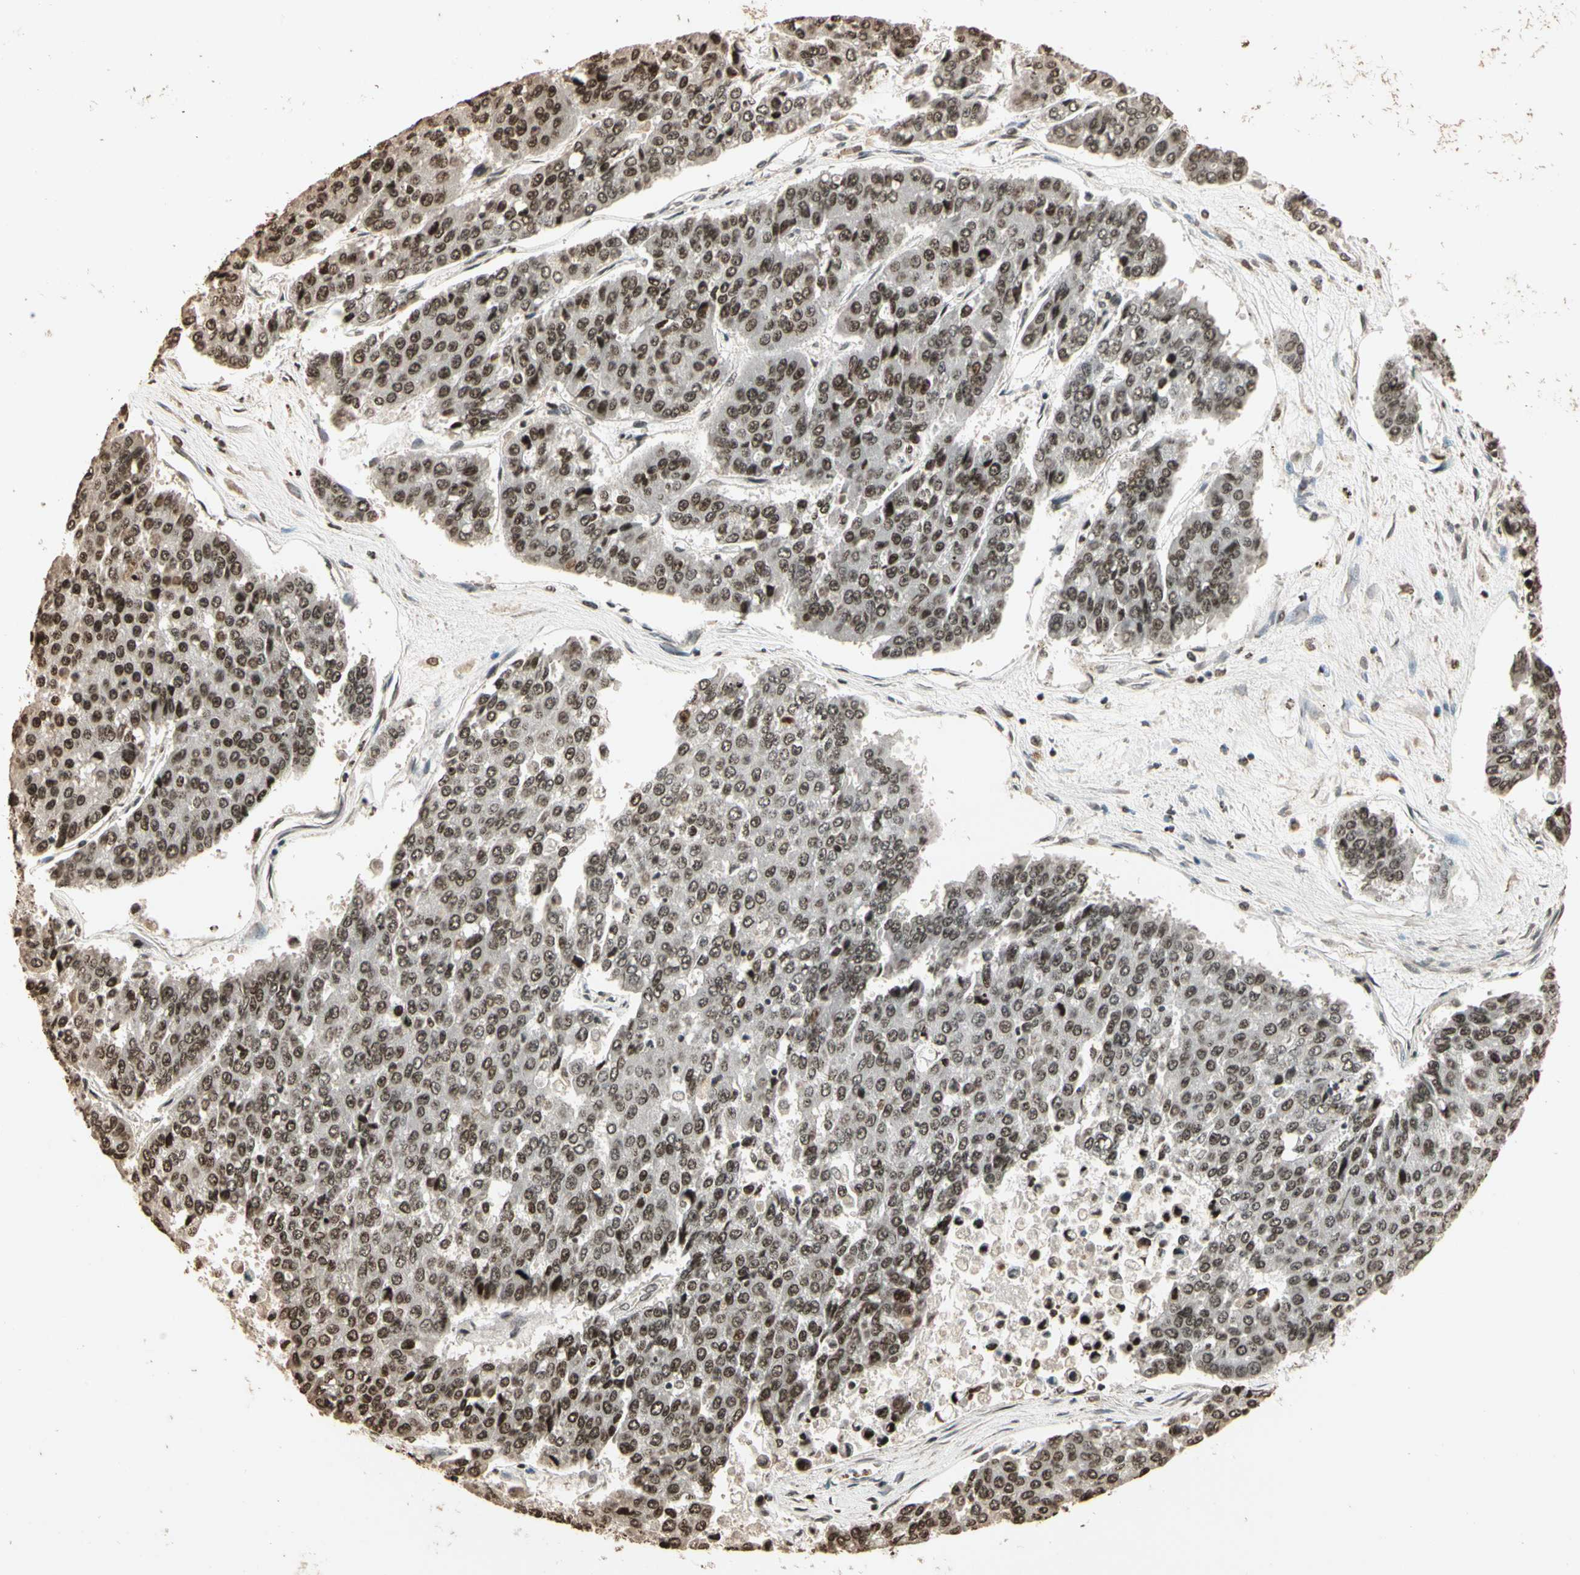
{"staining": {"intensity": "weak", "quantity": "25%-75%", "location": "nuclear"}, "tissue": "pancreatic cancer", "cell_type": "Tumor cells", "image_type": "cancer", "snomed": [{"axis": "morphology", "description": "Adenocarcinoma, NOS"}, {"axis": "topography", "description": "Pancreas"}], "caption": "Brown immunohistochemical staining in adenocarcinoma (pancreatic) demonstrates weak nuclear expression in approximately 25%-75% of tumor cells.", "gene": "TOP1", "patient": {"sex": "male", "age": 50}}